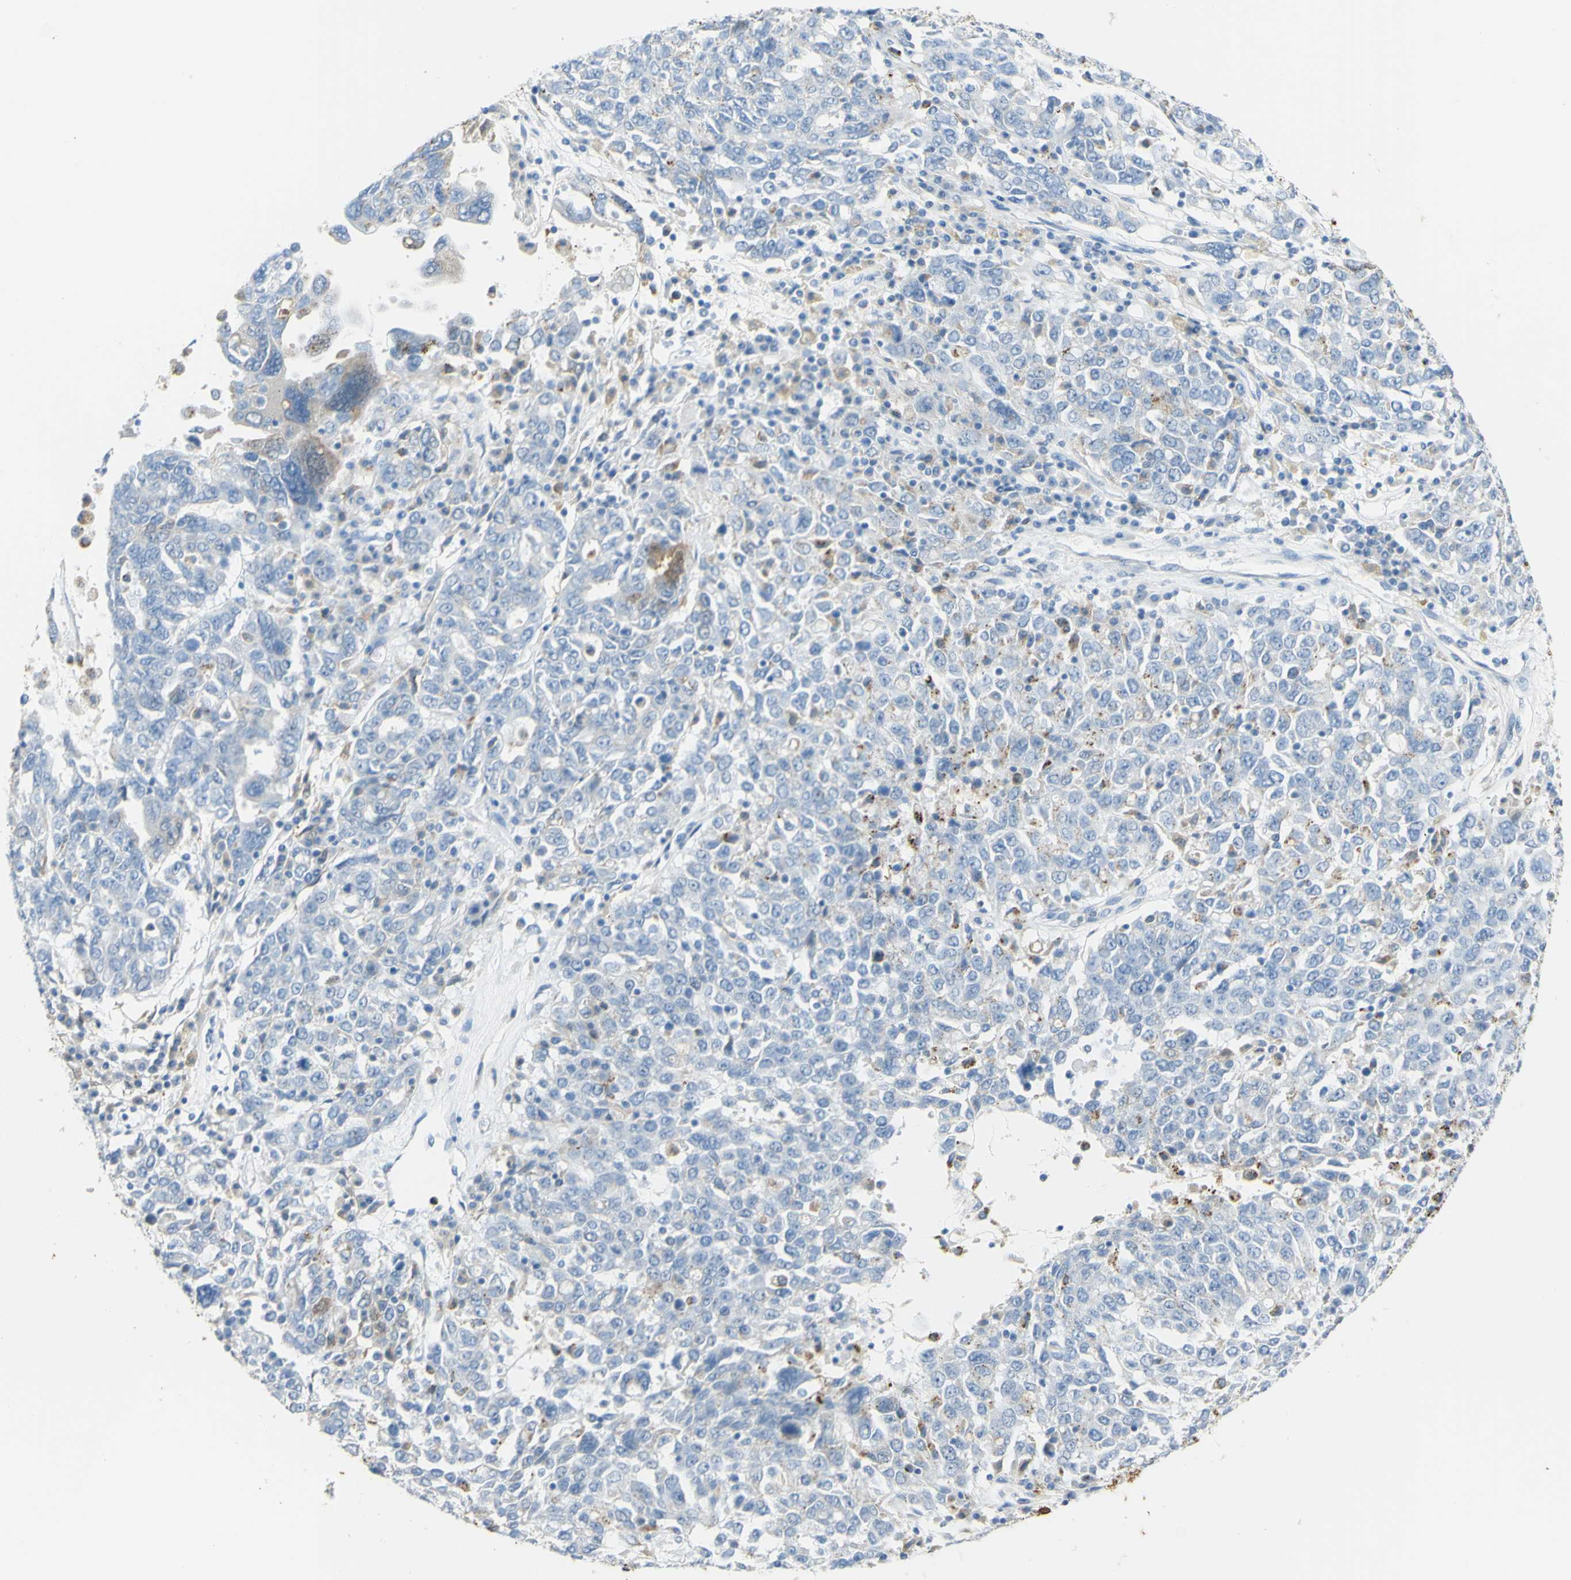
{"staining": {"intensity": "weak", "quantity": "<25%", "location": "cytoplasmic/membranous"}, "tissue": "ovarian cancer", "cell_type": "Tumor cells", "image_type": "cancer", "snomed": [{"axis": "morphology", "description": "Carcinoma, endometroid"}, {"axis": "topography", "description": "Ovary"}], "caption": "Immunohistochemical staining of human ovarian endometroid carcinoma exhibits no significant staining in tumor cells.", "gene": "TSPAN1", "patient": {"sex": "female", "age": 62}}